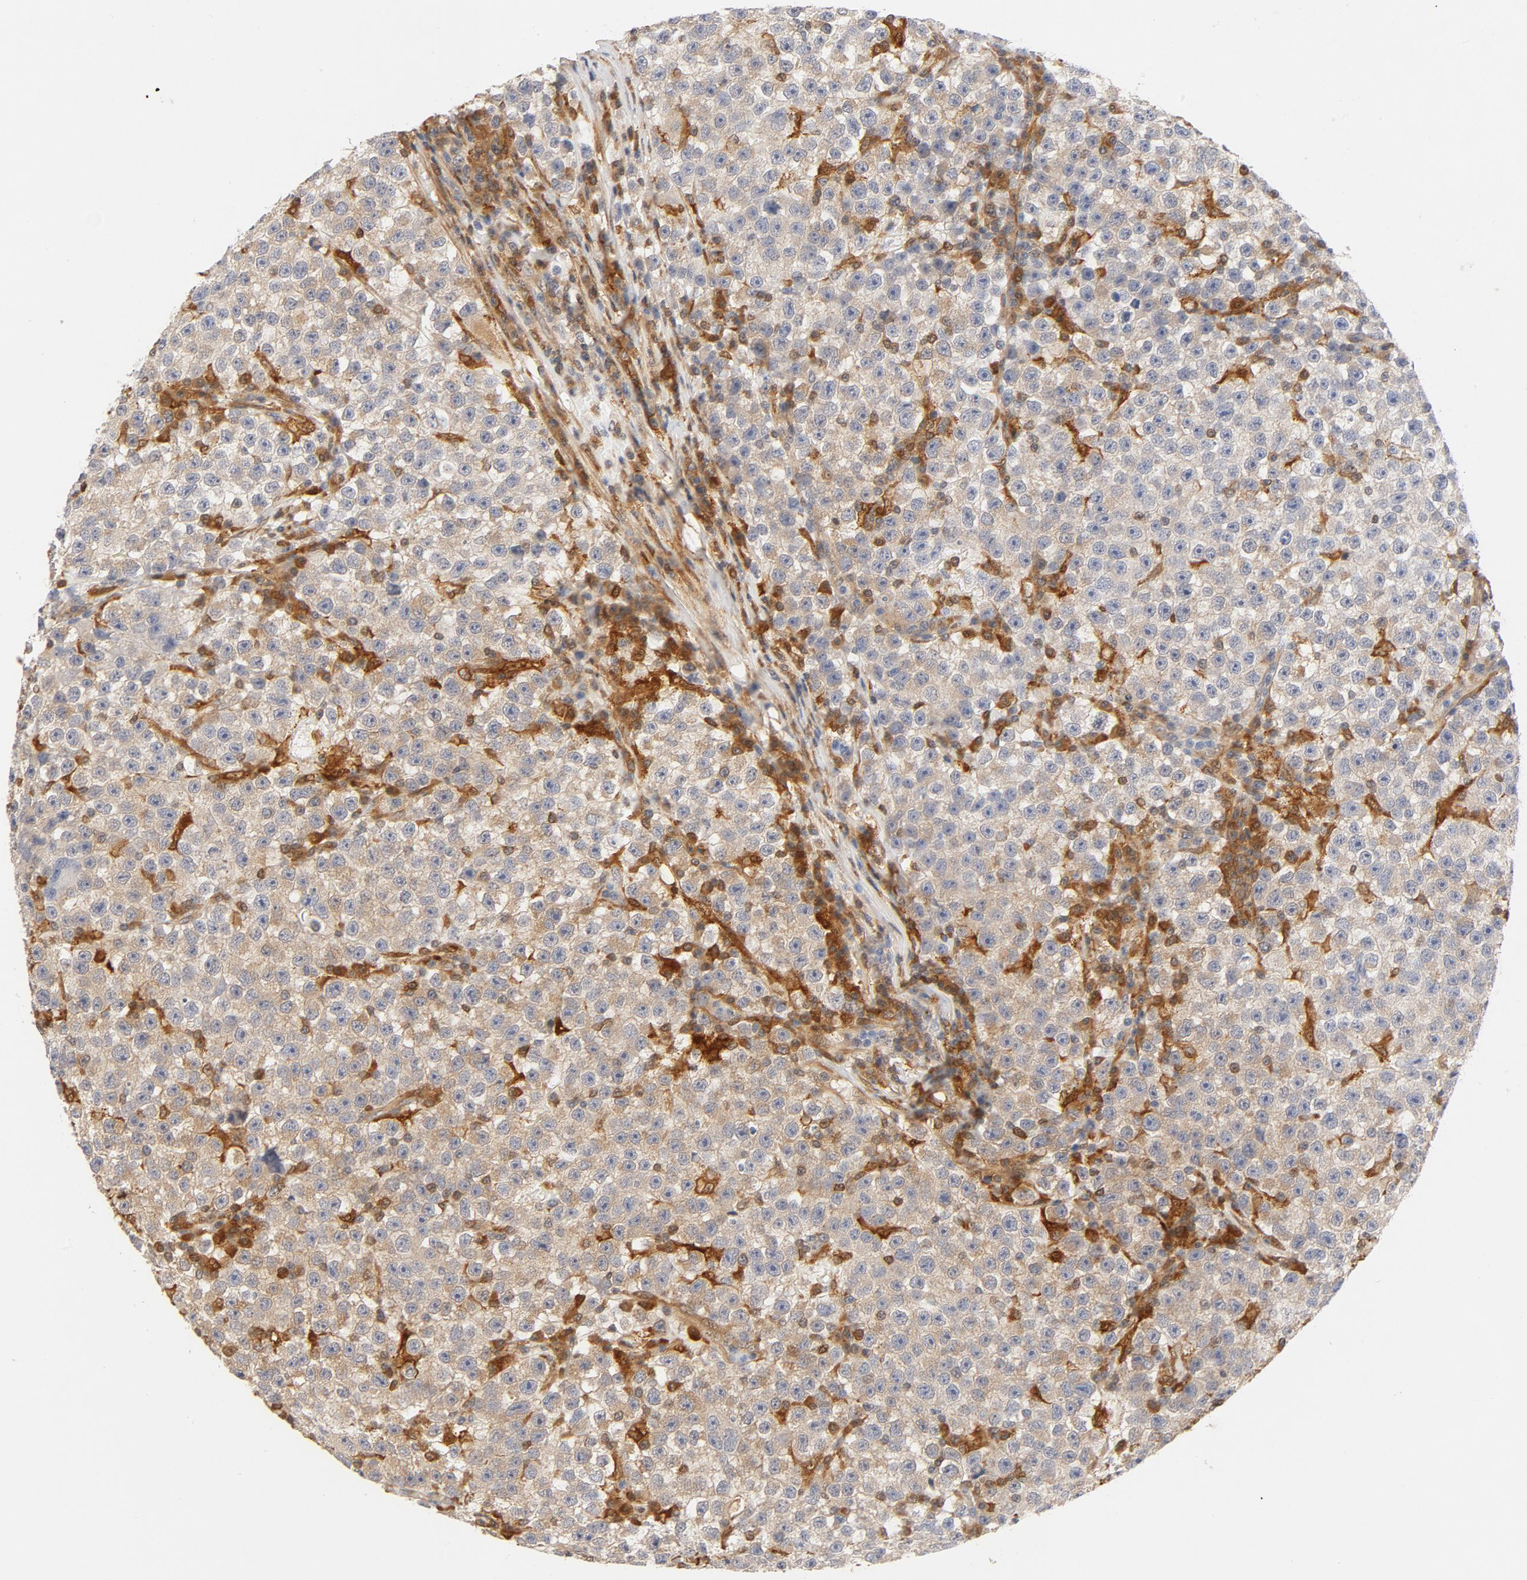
{"staining": {"intensity": "weak", "quantity": "25%-75%", "location": "cytoplasmic/membranous"}, "tissue": "testis cancer", "cell_type": "Tumor cells", "image_type": "cancer", "snomed": [{"axis": "morphology", "description": "Seminoma, NOS"}, {"axis": "topography", "description": "Testis"}], "caption": "Immunohistochemical staining of testis cancer reveals low levels of weak cytoplasmic/membranous protein positivity in approximately 25%-75% of tumor cells.", "gene": "STAT1", "patient": {"sex": "male", "age": 22}}